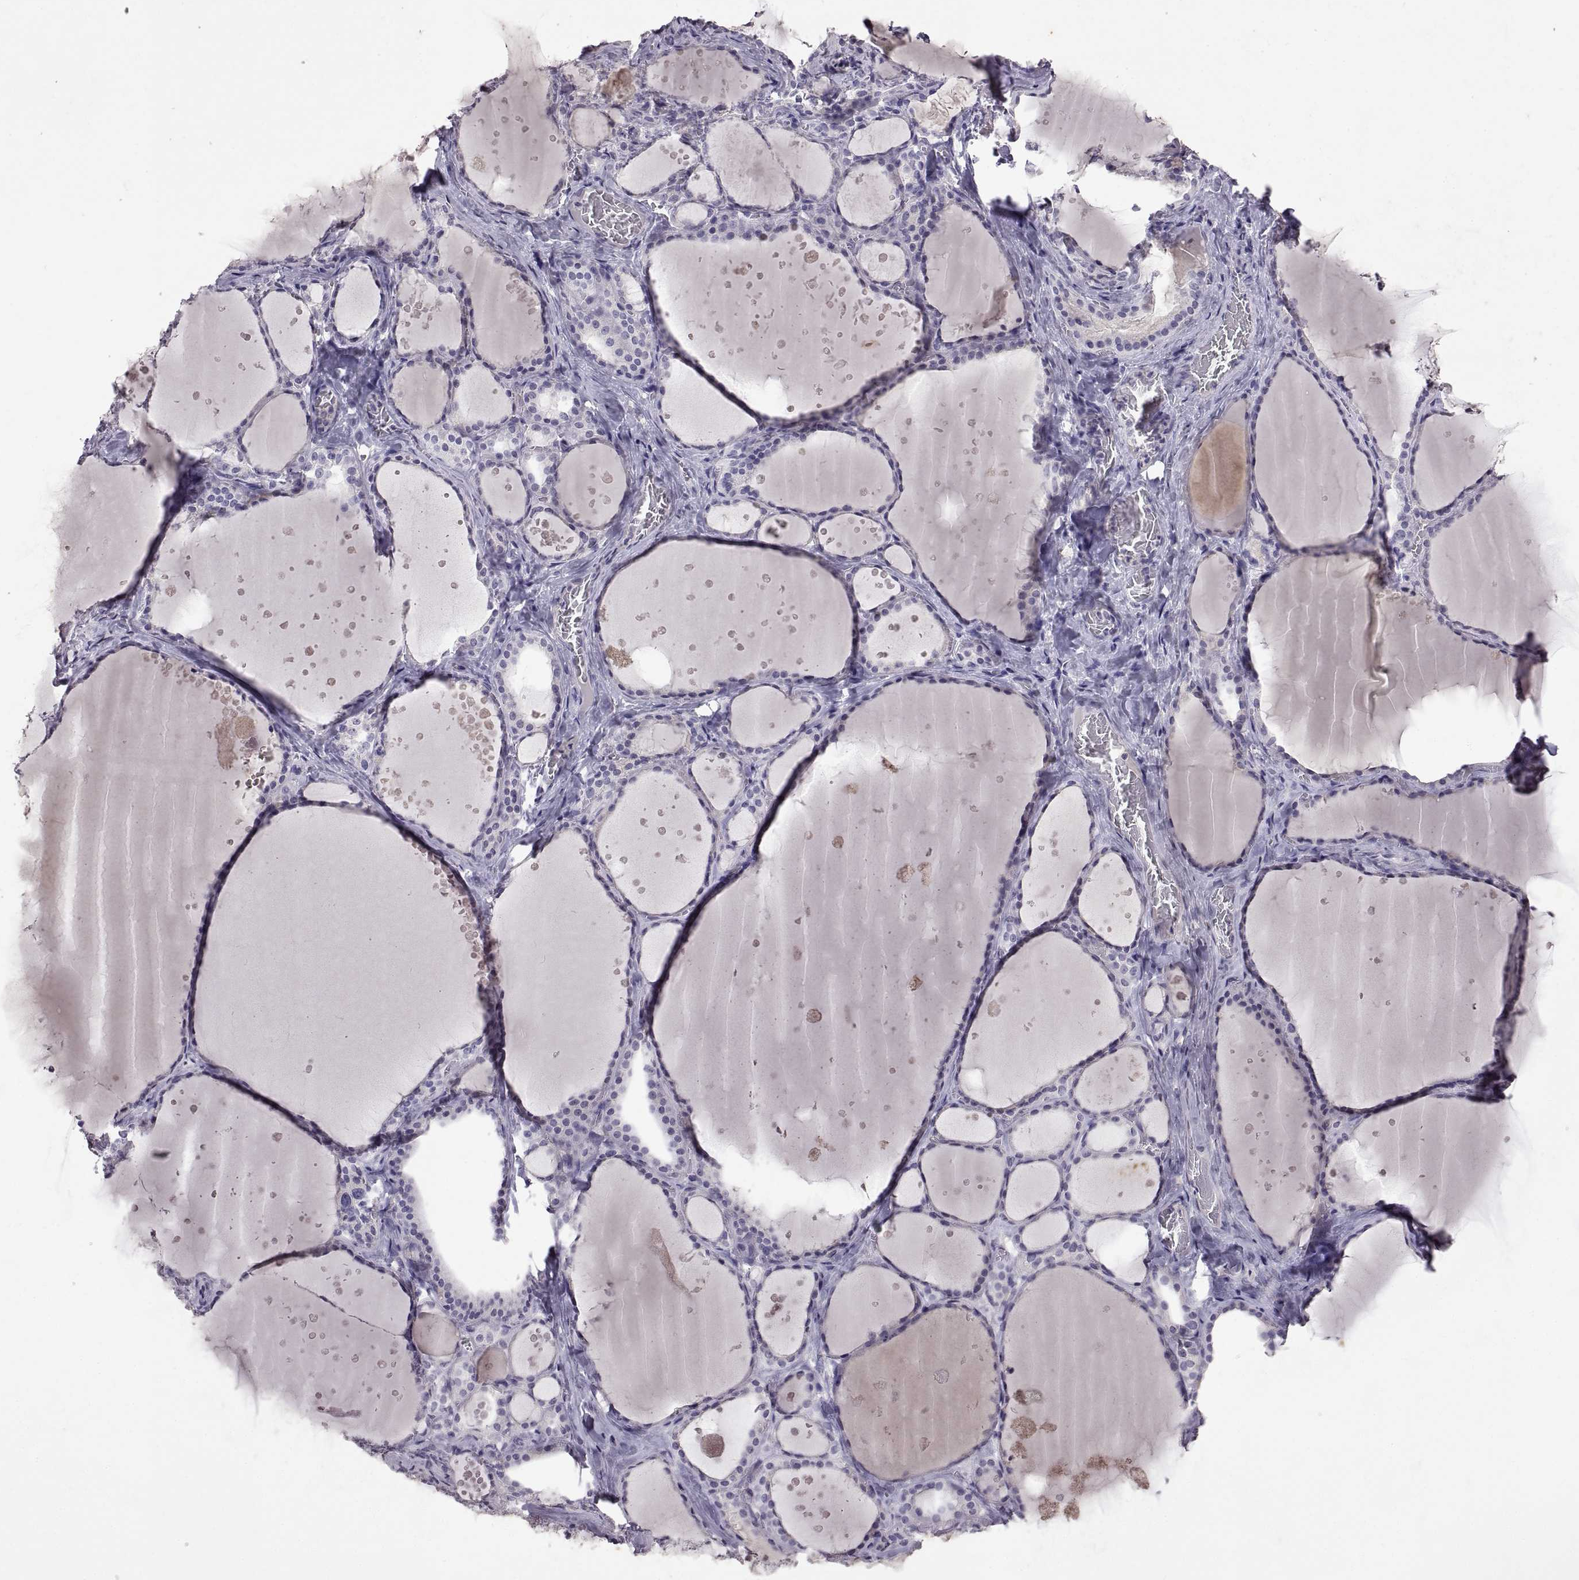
{"staining": {"intensity": "negative", "quantity": "none", "location": "none"}, "tissue": "thyroid gland", "cell_type": "Glandular cells", "image_type": "normal", "snomed": [{"axis": "morphology", "description": "Normal tissue, NOS"}, {"axis": "topography", "description": "Thyroid gland"}], "caption": "Thyroid gland stained for a protein using IHC displays no positivity glandular cells.", "gene": "DEFB136", "patient": {"sex": "male", "age": 63}}